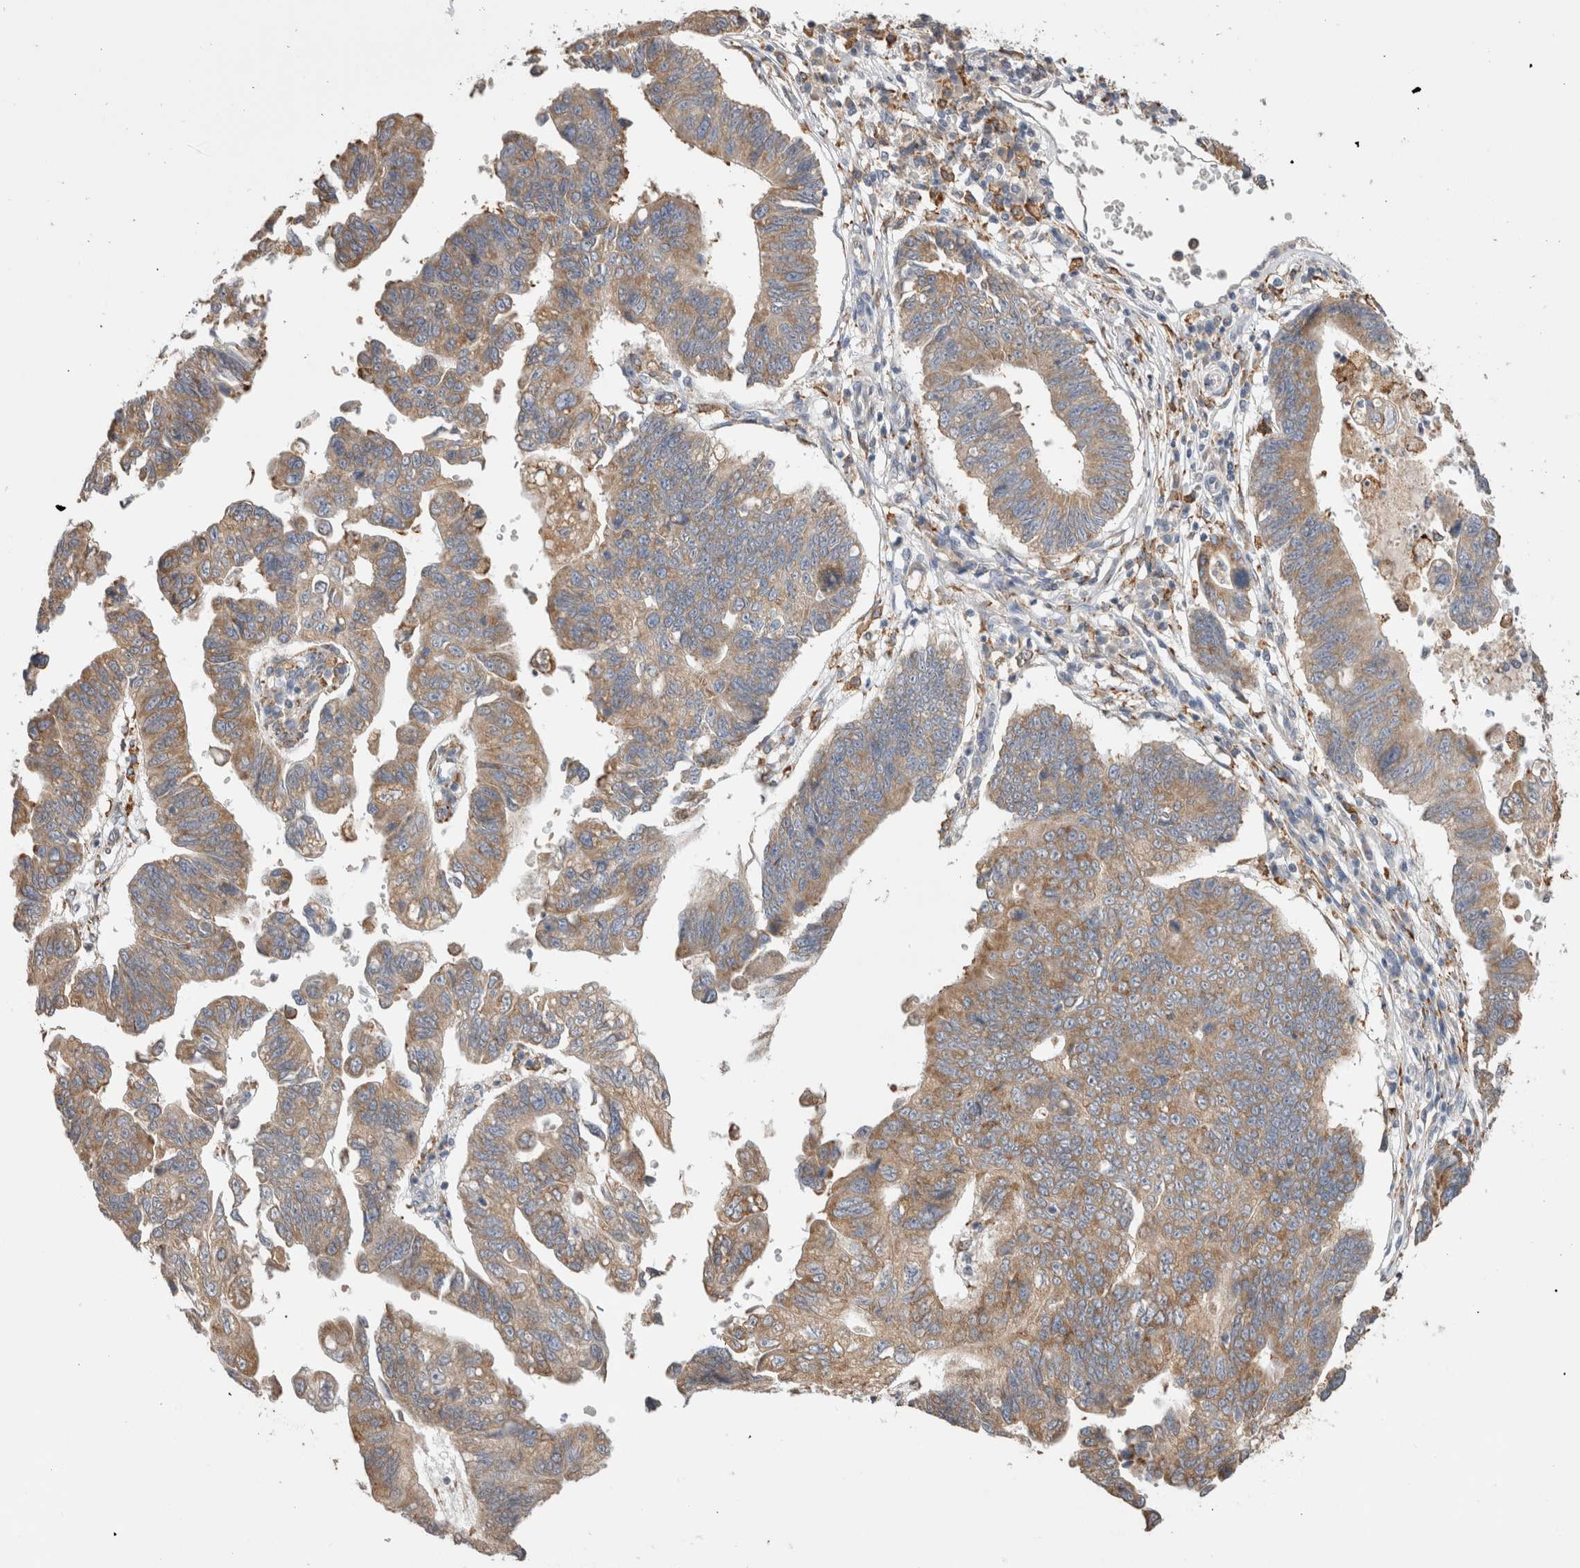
{"staining": {"intensity": "moderate", "quantity": ">75%", "location": "cytoplasmic/membranous"}, "tissue": "stomach cancer", "cell_type": "Tumor cells", "image_type": "cancer", "snomed": [{"axis": "morphology", "description": "Adenocarcinoma, NOS"}, {"axis": "topography", "description": "Stomach"}], "caption": "Human stomach cancer stained for a protein (brown) shows moderate cytoplasmic/membranous positive positivity in approximately >75% of tumor cells.", "gene": "LRPAP1", "patient": {"sex": "male", "age": 59}}